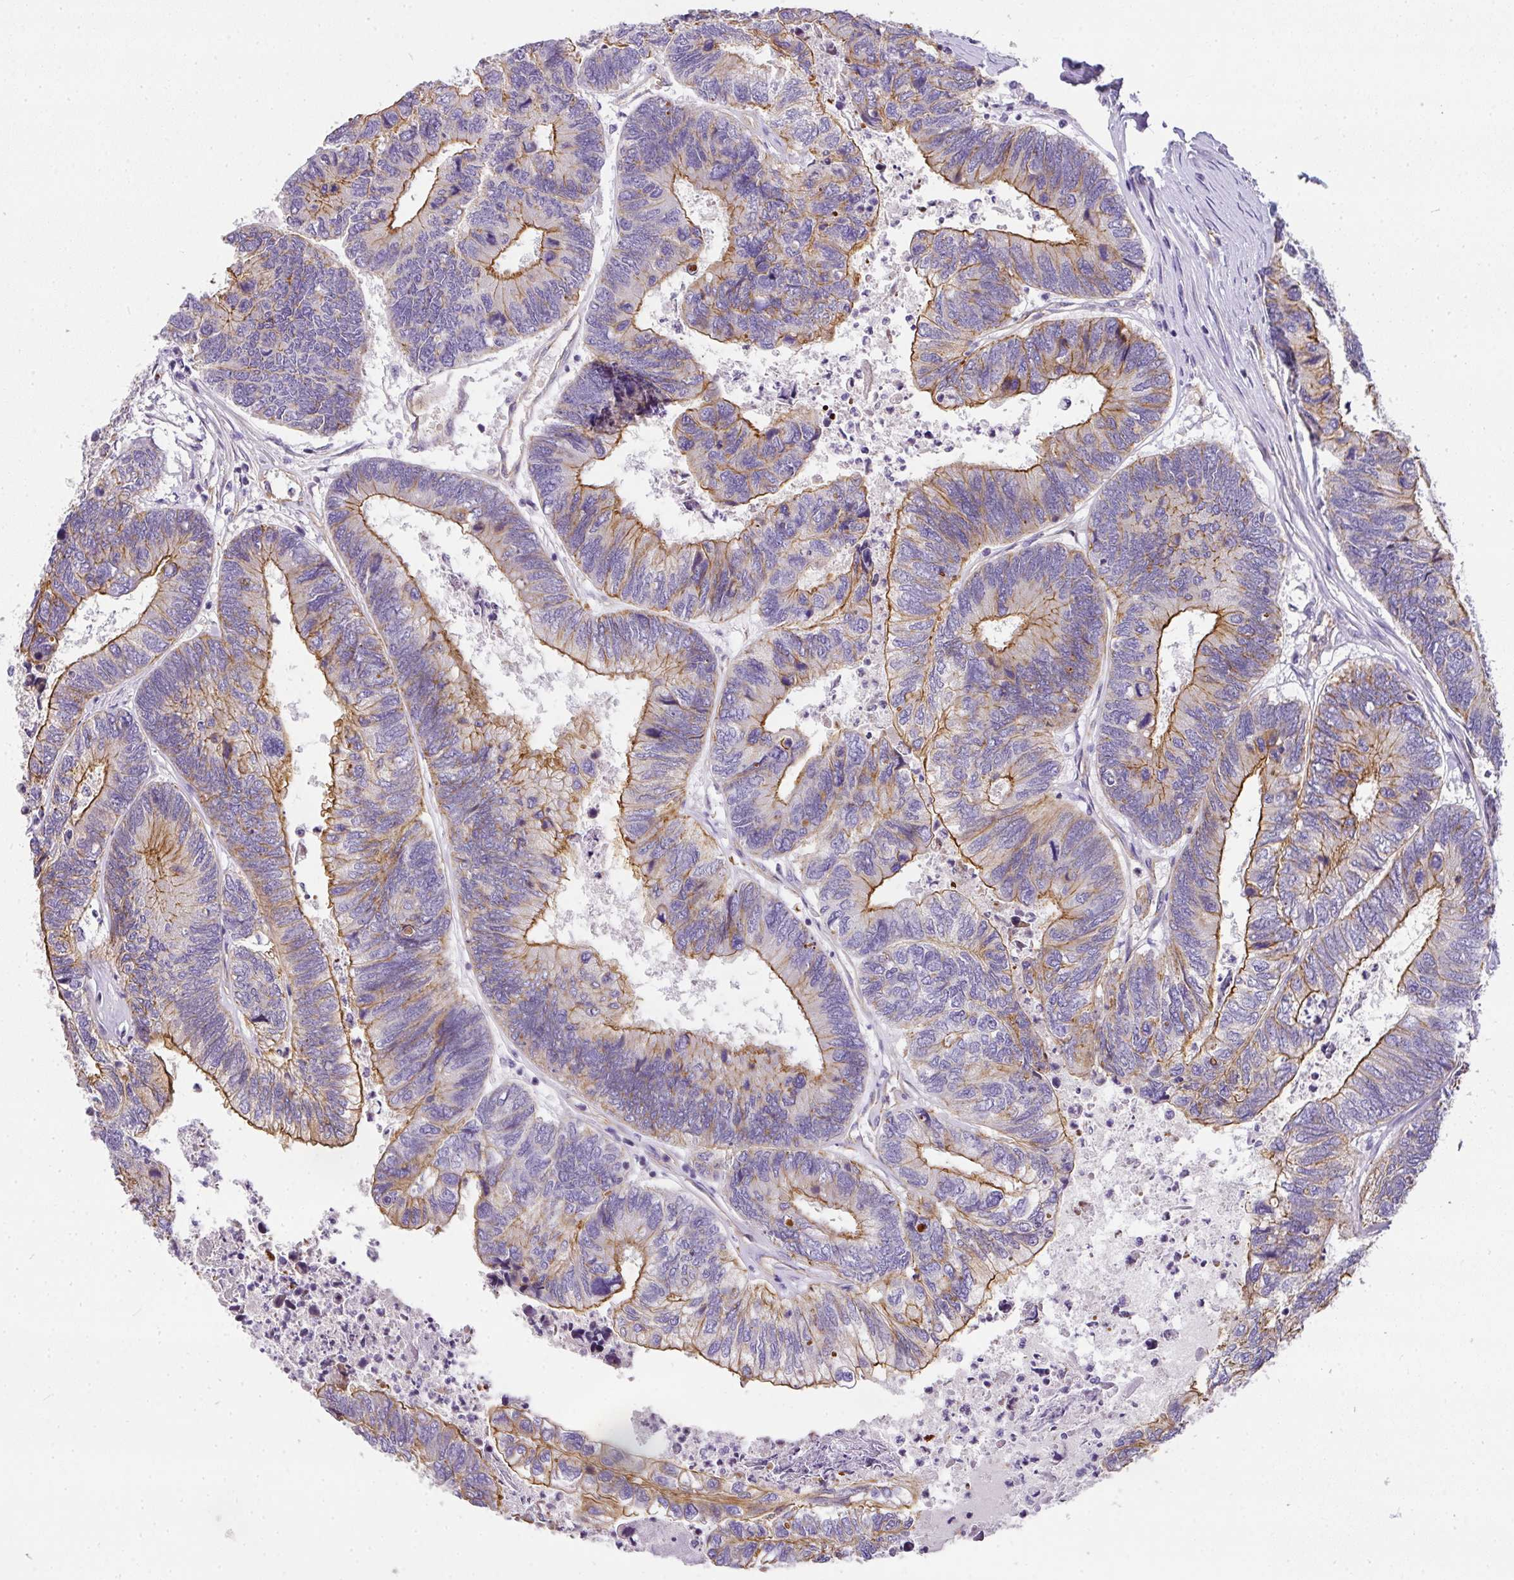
{"staining": {"intensity": "moderate", "quantity": ">75%", "location": "cytoplasmic/membranous"}, "tissue": "colorectal cancer", "cell_type": "Tumor cells", "image_type": "cancer", "snomed": [{"axis": "morphology", "description": "Adenocarcinoma, NOS"}, {"axis": "topography", "description": "Colon"}], "caption": "Colorectal cancer was stained to show a protein in brown. There is medium levels of moderate cytoplasmic/membranous positivity in approximately >75% of tumor cells.", "gene": "OR11H4", "patient": {"sex": "female", "age": 67}}